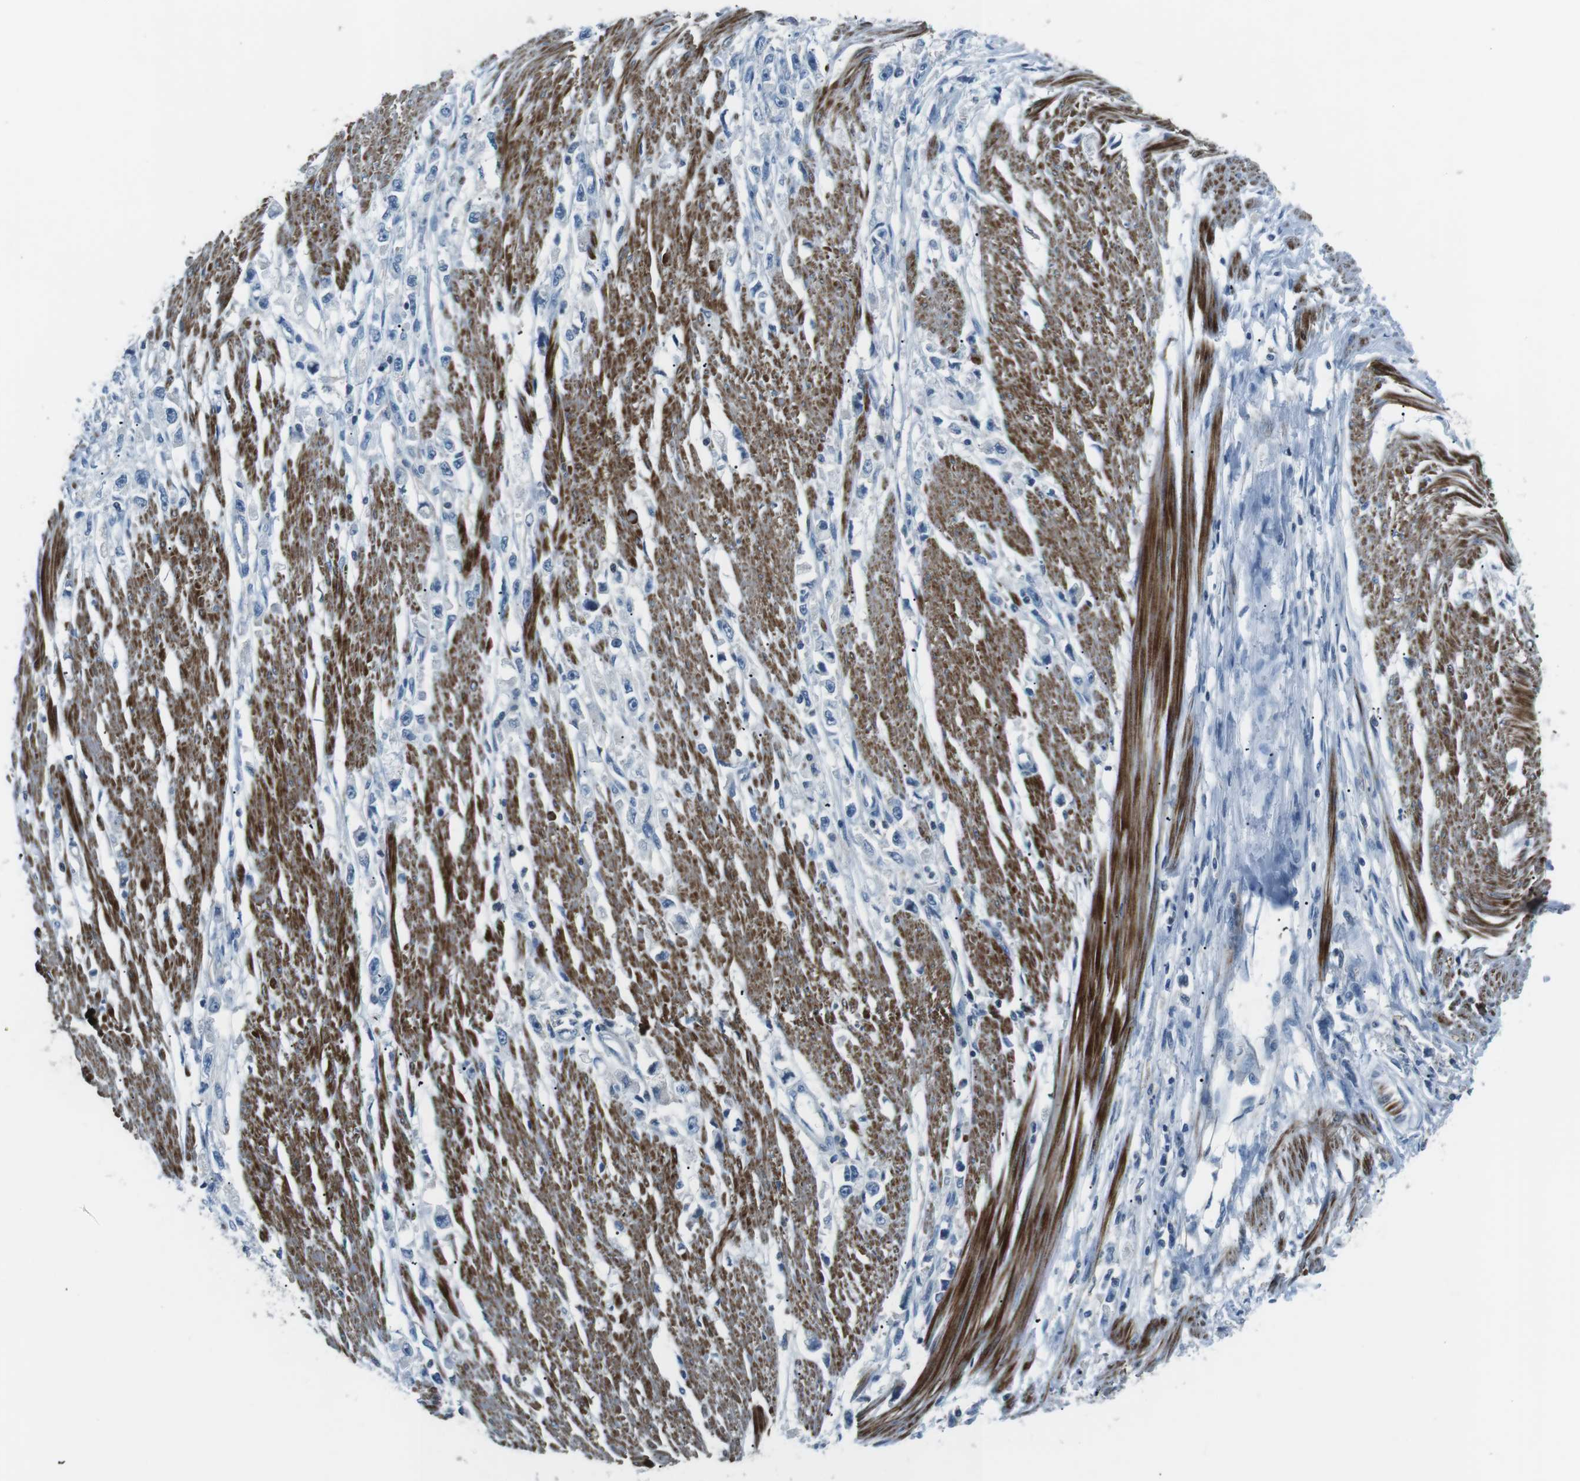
{"staining": {"intensity": "negative", "quantity": "none", "location": "none"}, "tissue": "stomach cancer", "cell_type": "Tumor cells", "image_type": "cancer", "snomed": [{"axis": "morphology", "description": "Adenocarcinoma, NOS"}, {"axis": "topography", "description": "Stomach"}], "caption": "Micrograph shows no significant protein expression in tumor cells of stomach cancer (adenocarcinoma). The staining is performed using DAB (3,3'-diaminobenzidine) brown chromogen with nuclei counter-stained in using hematoxylin.", "gene": "ARVCF", "patient": {"sex": "female", "age": 59}}